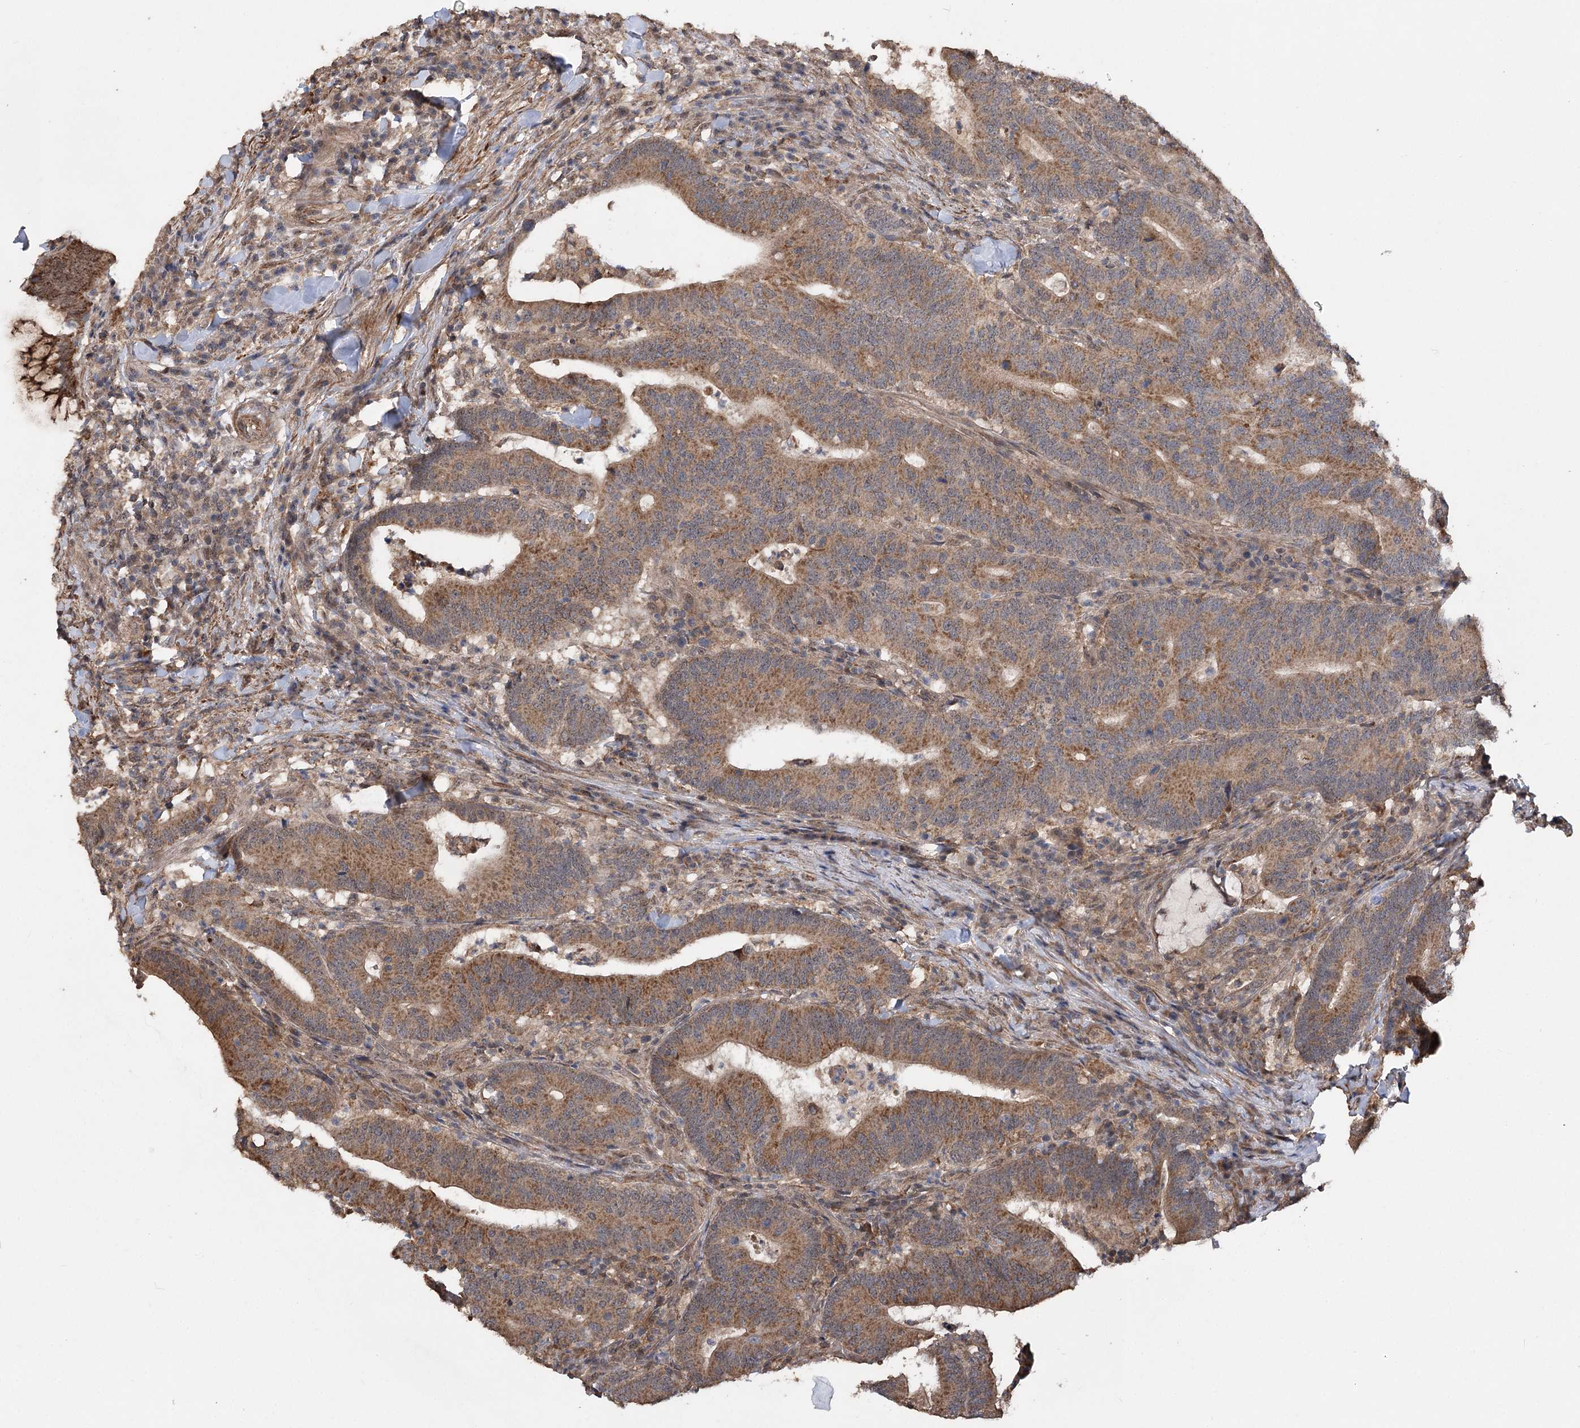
{"staining": {"intensity": "moderate", "quantity": ">75%", "location": "cytoplasmic/membranous"}, "tissue": "colorectal cancer", "cell_type": "Tumor cells", "image_type": "cancer", "snomed": [{"axis": "morphology", "description": "Adenocarcinoma, NOS"}, {"axis": "topography", "description": "Colon"}], "caption": "Immunohistochemical staining of adenocarcinoma (colorectal) displays medium levels of moderate cytoplasmic/membranous protein staining in approximately >75% of tumor cells. The staining is performed using DAB (3,3'-diaminobenzidine) brown chromogen to label protein expression. The nuclei are counter-stained blue using hematoxylin.", "gene": "TENM2", "patient": {"sex": "female", "age": 66}}